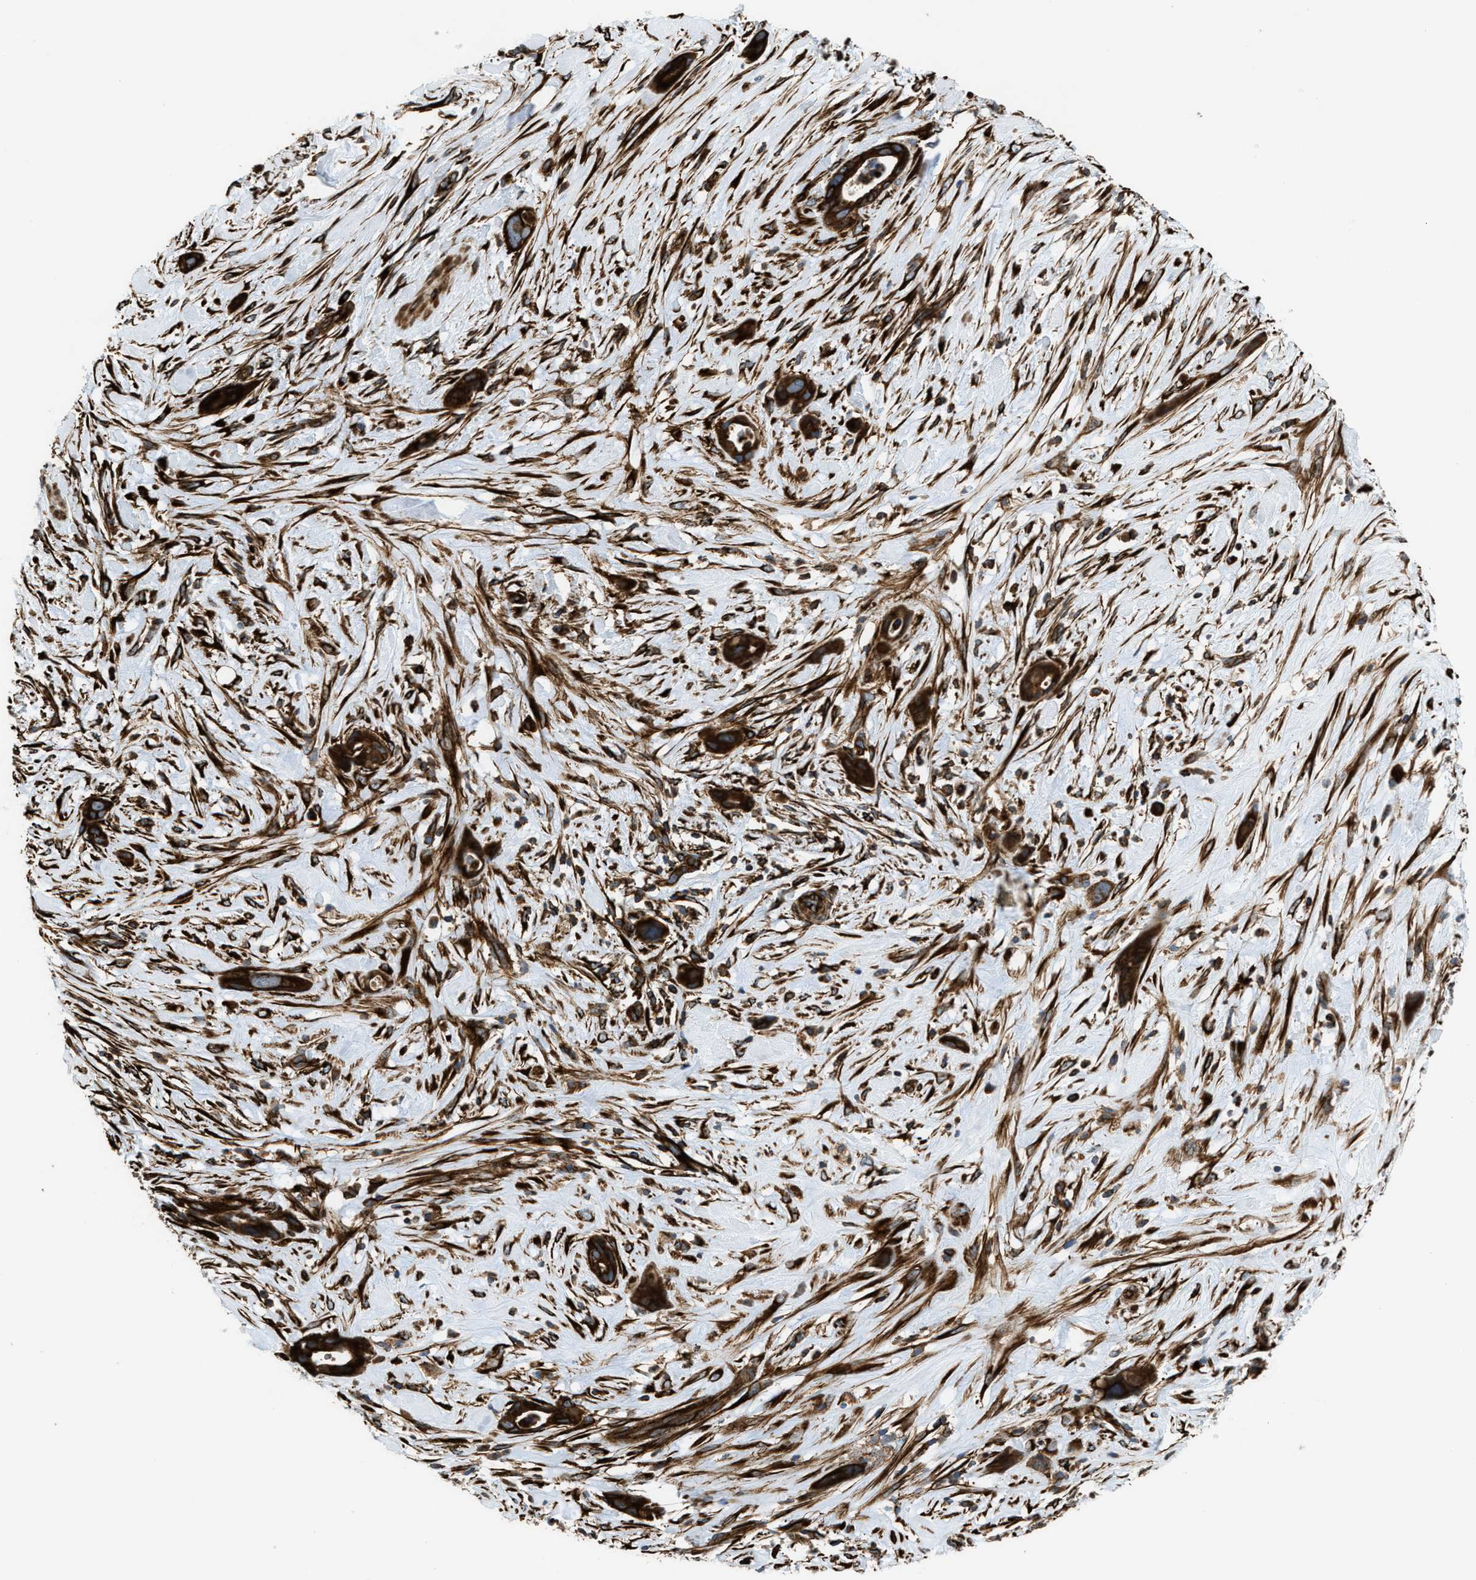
{"staining": {"intensity": "strong", "quantity": ">75%", "location": "cytoplasmic/membranous"}, "tissue": "pancreatic cancer", "cell_type": "Tumor cells", "image_type": "cancer", "snomed": [{"axis": "morphology", "description": "Adenocarcinoma, NOS"}, {"axis": "topography", "description": "Pancreas"}], "caption": "Tumor cells exhibit high levels of strong cytoplasmic/membranous positivity in about >75% of cells in pancreatic cancer (adenocarcinoma).", "gene": "EGLN1", "patient": {"sex": "male", "age": 59}}